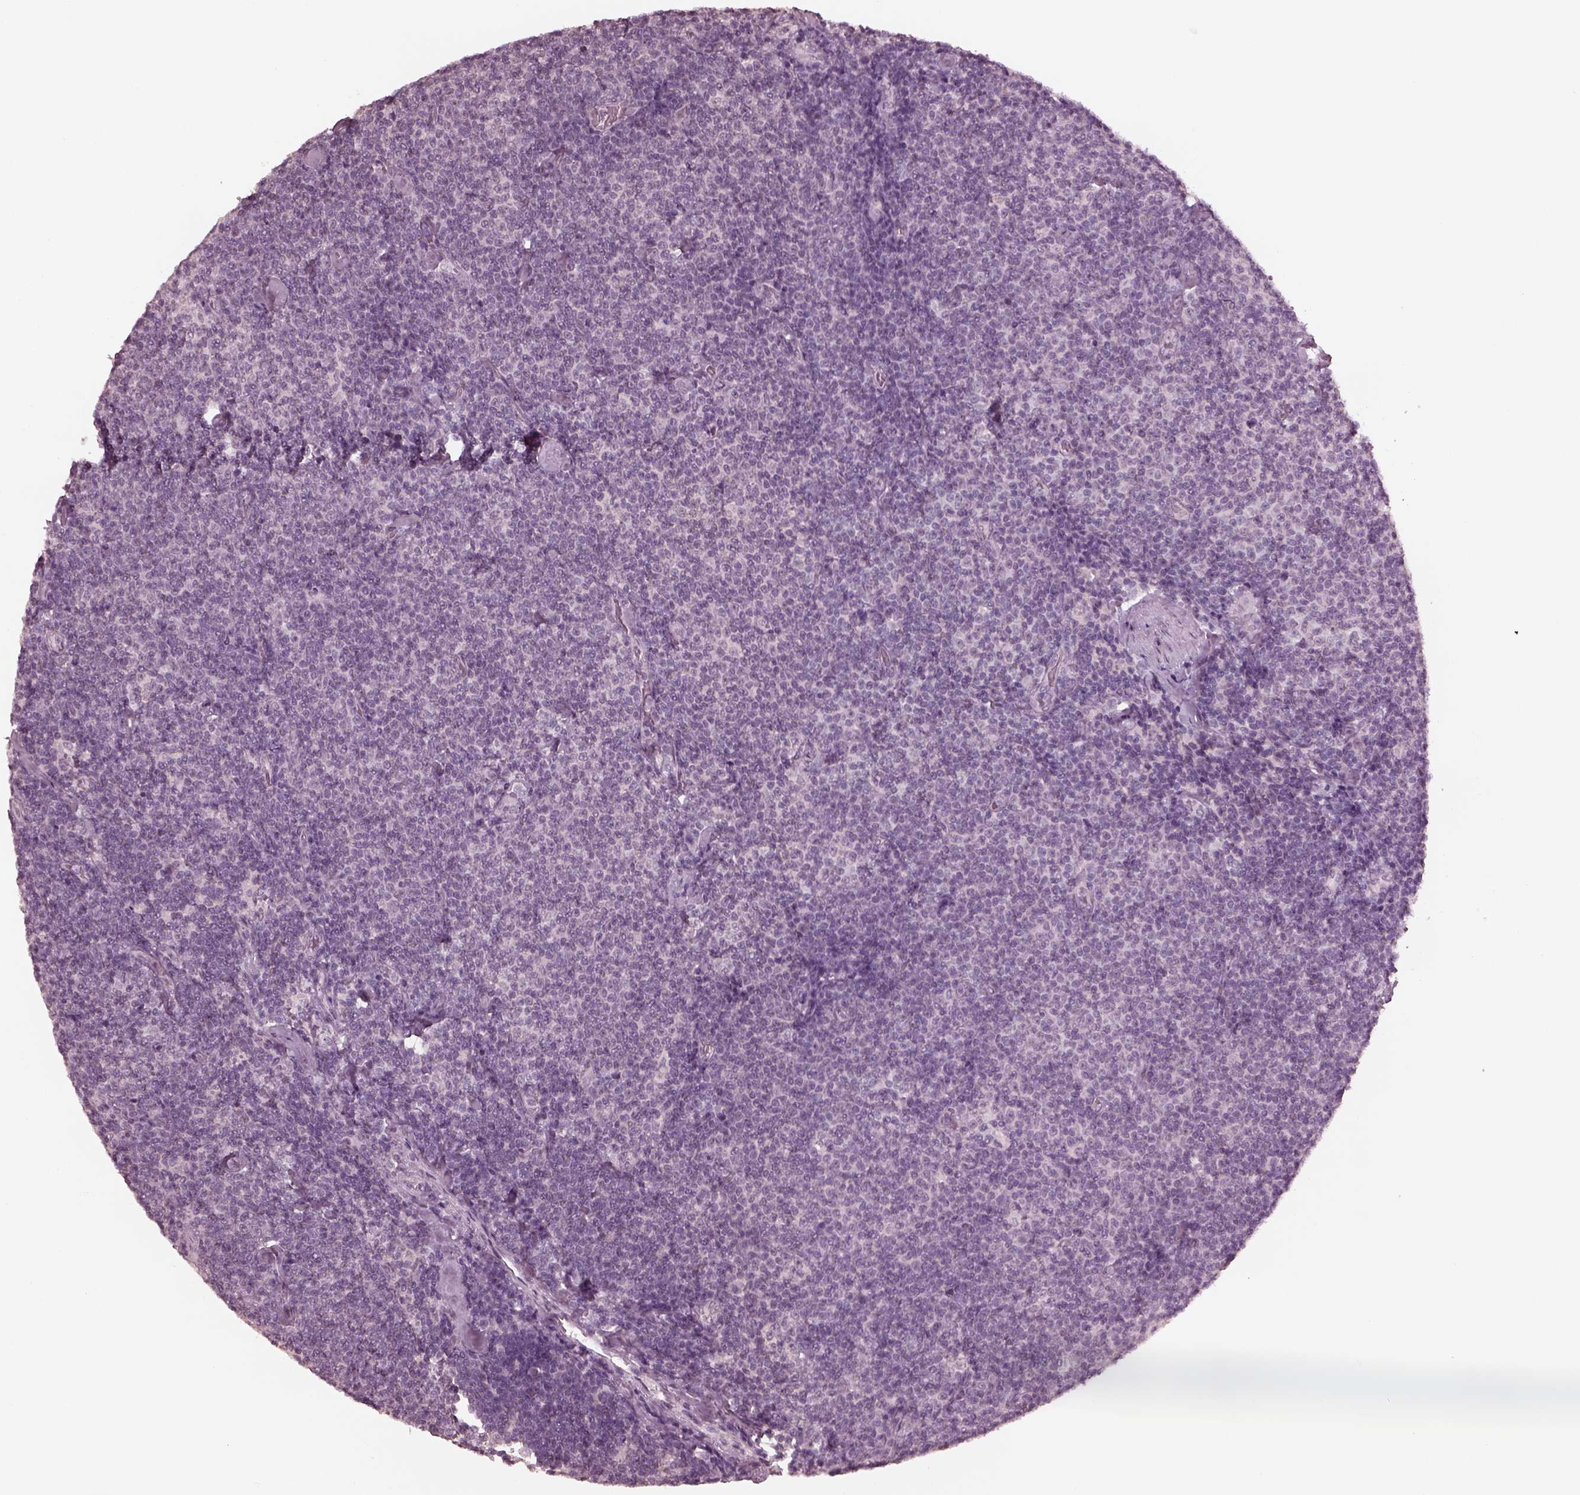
{"staining": {"intensity": "negative", "quantity": "none", "location": "none"}, "tissue": "lymphoma", "cell_type": "Tumor cells", "image_type": "cancer", "snomed": [{"axis": "morphology", "description": "Malignant lymphoma, non-Hodgkin's type, Low grade"}, {"axis": "topography", "description": "Lymph node"}], "caption": "This is an immunohistochemistry (IHC) micrograph of human malignant lymphoma, non-Hodgkin's type (low-grade). There is no positivity in tumor cells.", "gene": "KRT79", "patient": {"sex": "male", "age": 81}}